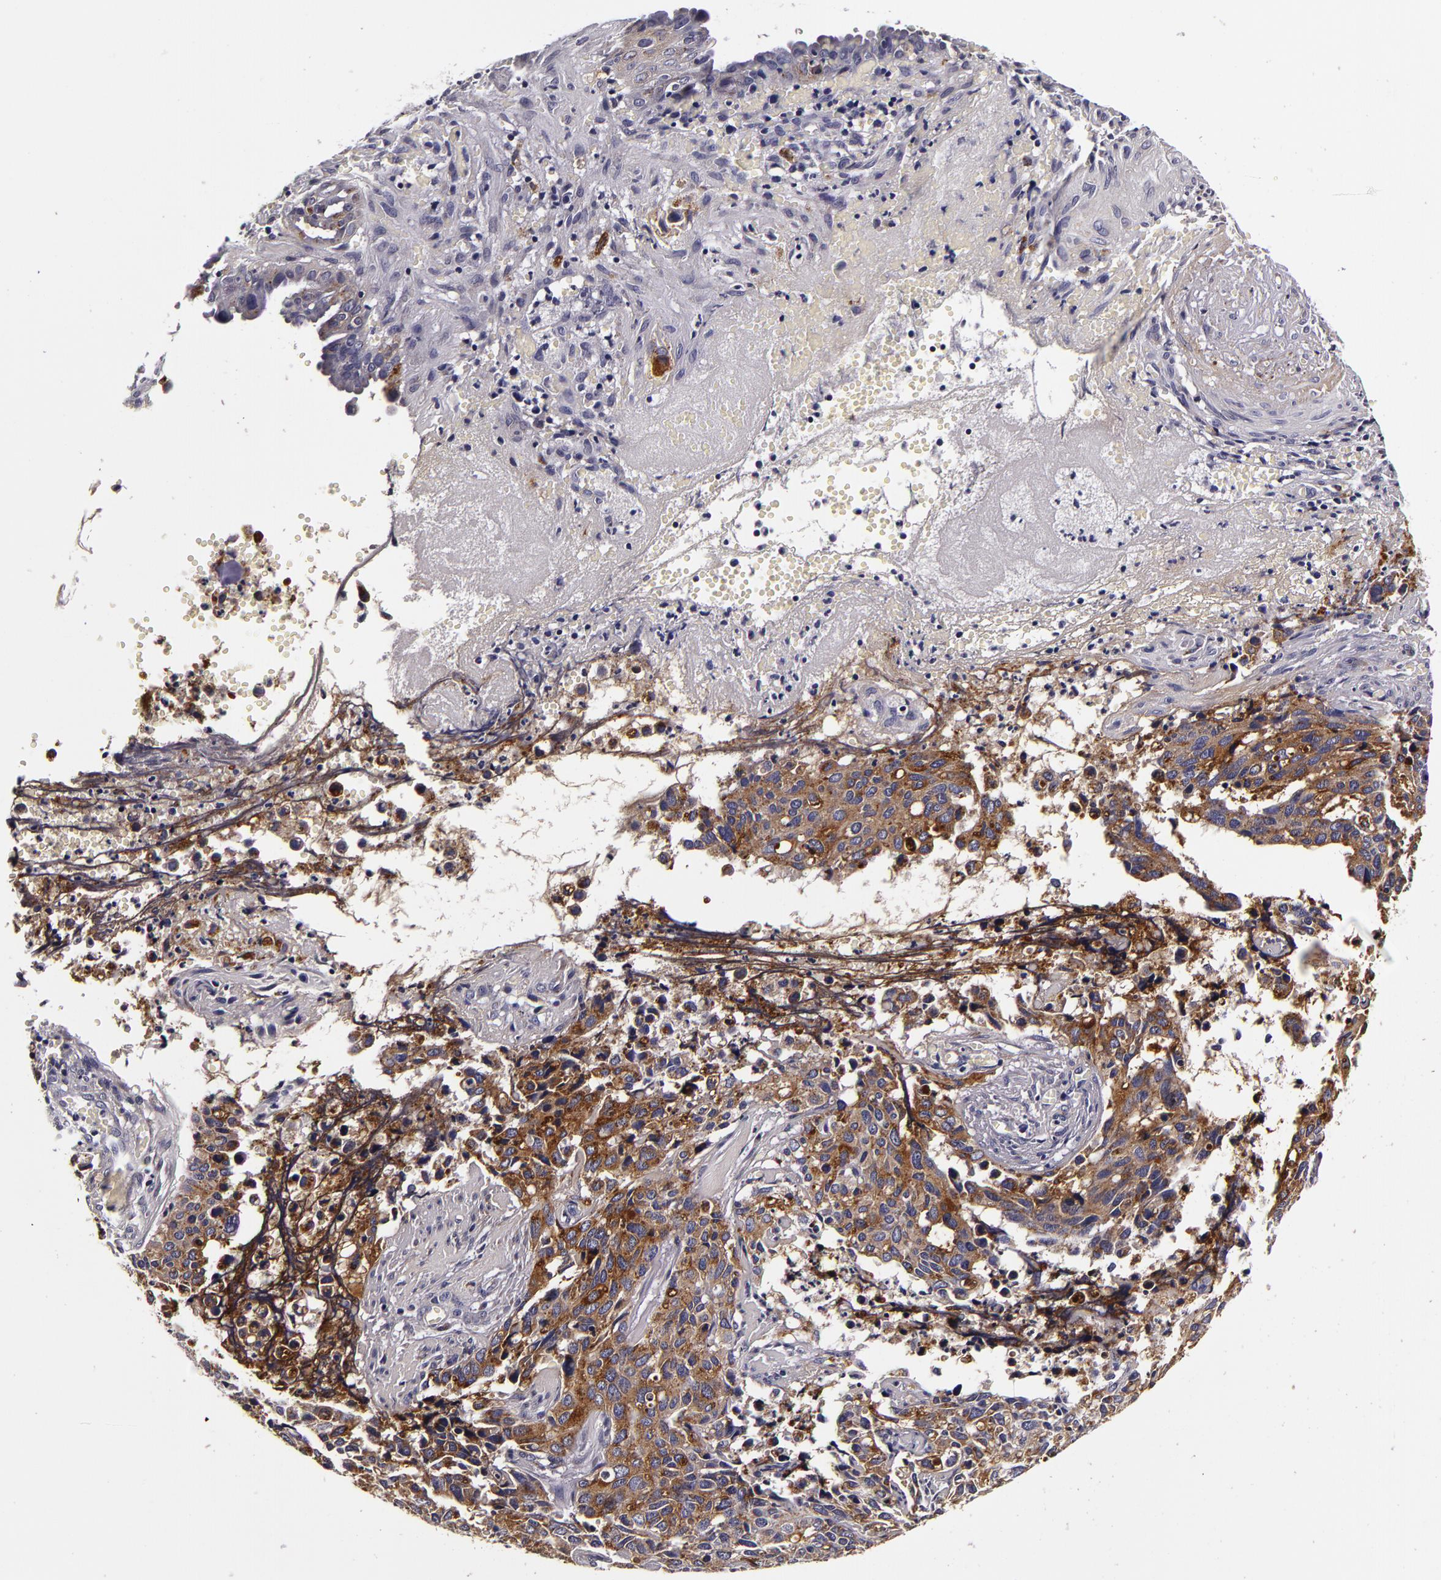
{"staining": {"intensity": "moderate", "quantity": "25%-75%", "location": "cytoplasmic/membranous"}, "tissue": "cervical cancer", "cell_type": "Tumor cells", "image_type": "cancer", "snomed": [{"axis": "morphology", "description": "Normal tissue, NOS"}, {"axis": "morphology", "description": "Squamous cell carcinoma, NOS"}, {"axis": "topography", "description": "Cervix"}], "caption": "Cervical cancer (squamous cell carcinoma) stained for a protein shows moderate cytoplasmic/membranous positivity in tumor cells.", "gene": "LGALS3BP", "patient": {"sex": "female", "age": 45}}